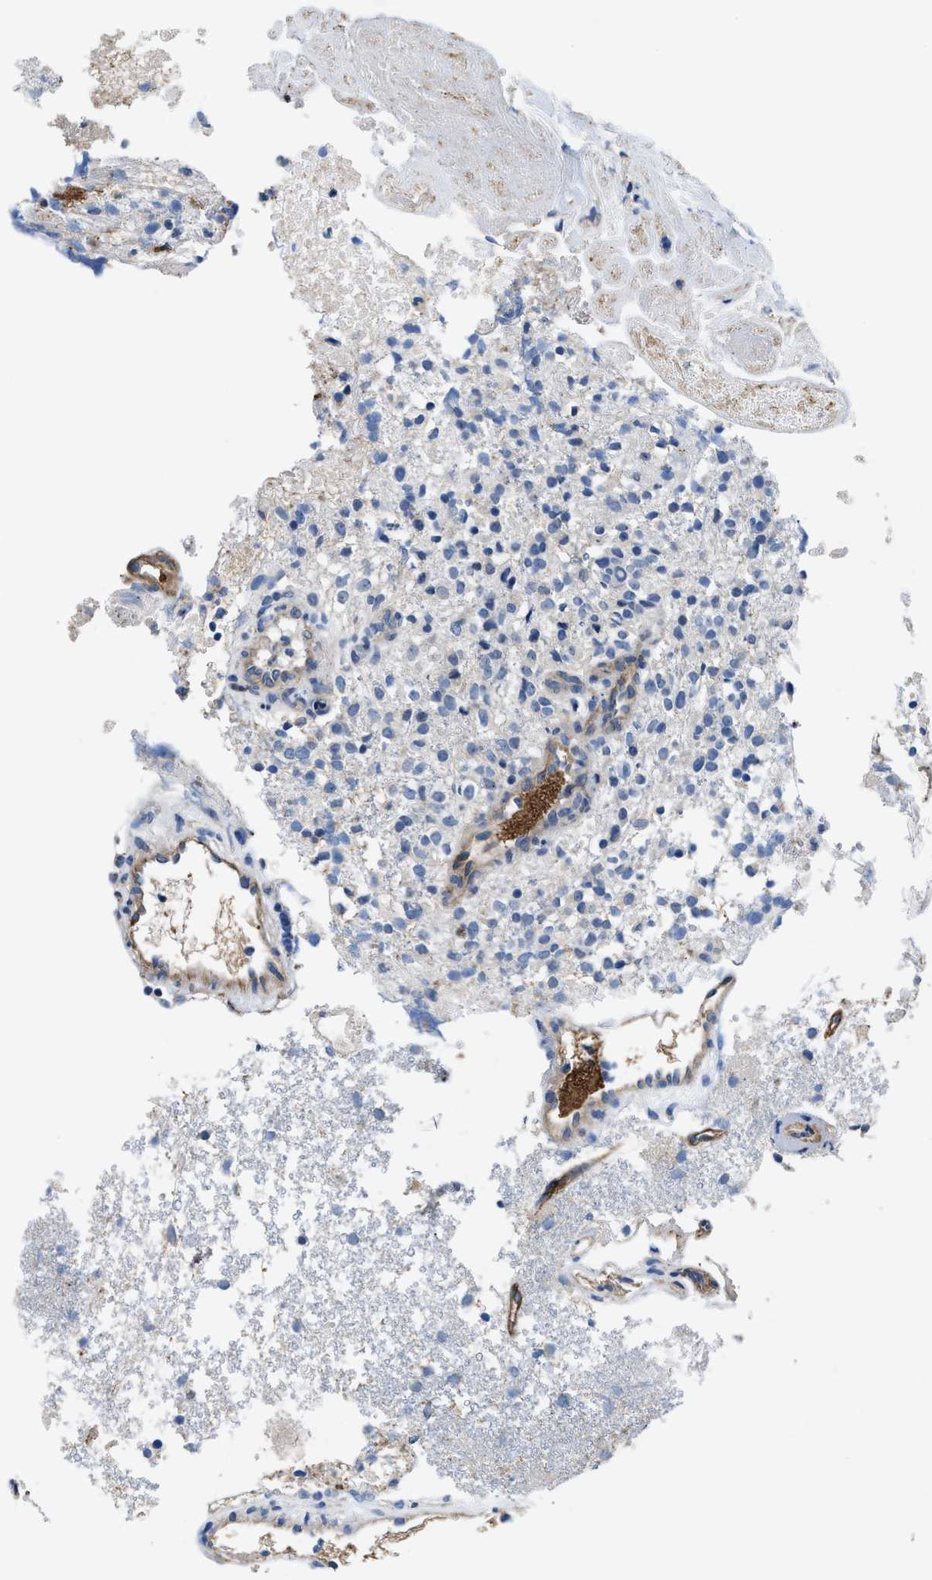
{"staining": {"intensity": "negative", "quantity": "none", "location": "none"}, "tissue": "glioma", "cell_type": "Tumor cells", "image_type": "cancer", "snomed": [{"axis": "morphology", "description": "Glioma, malignant, High grade"}, {"axis": "topography", "description": "Brain"}], "caption": "IHC micrograph of human glioma stained for a protein (brown), which displays no expression in tumor cells. (DAB immunohistochemistry (IHC) with hematoxylin counter stain).", "gene": "C22orf42", "patient": {"sex": "female", "age": 59}}